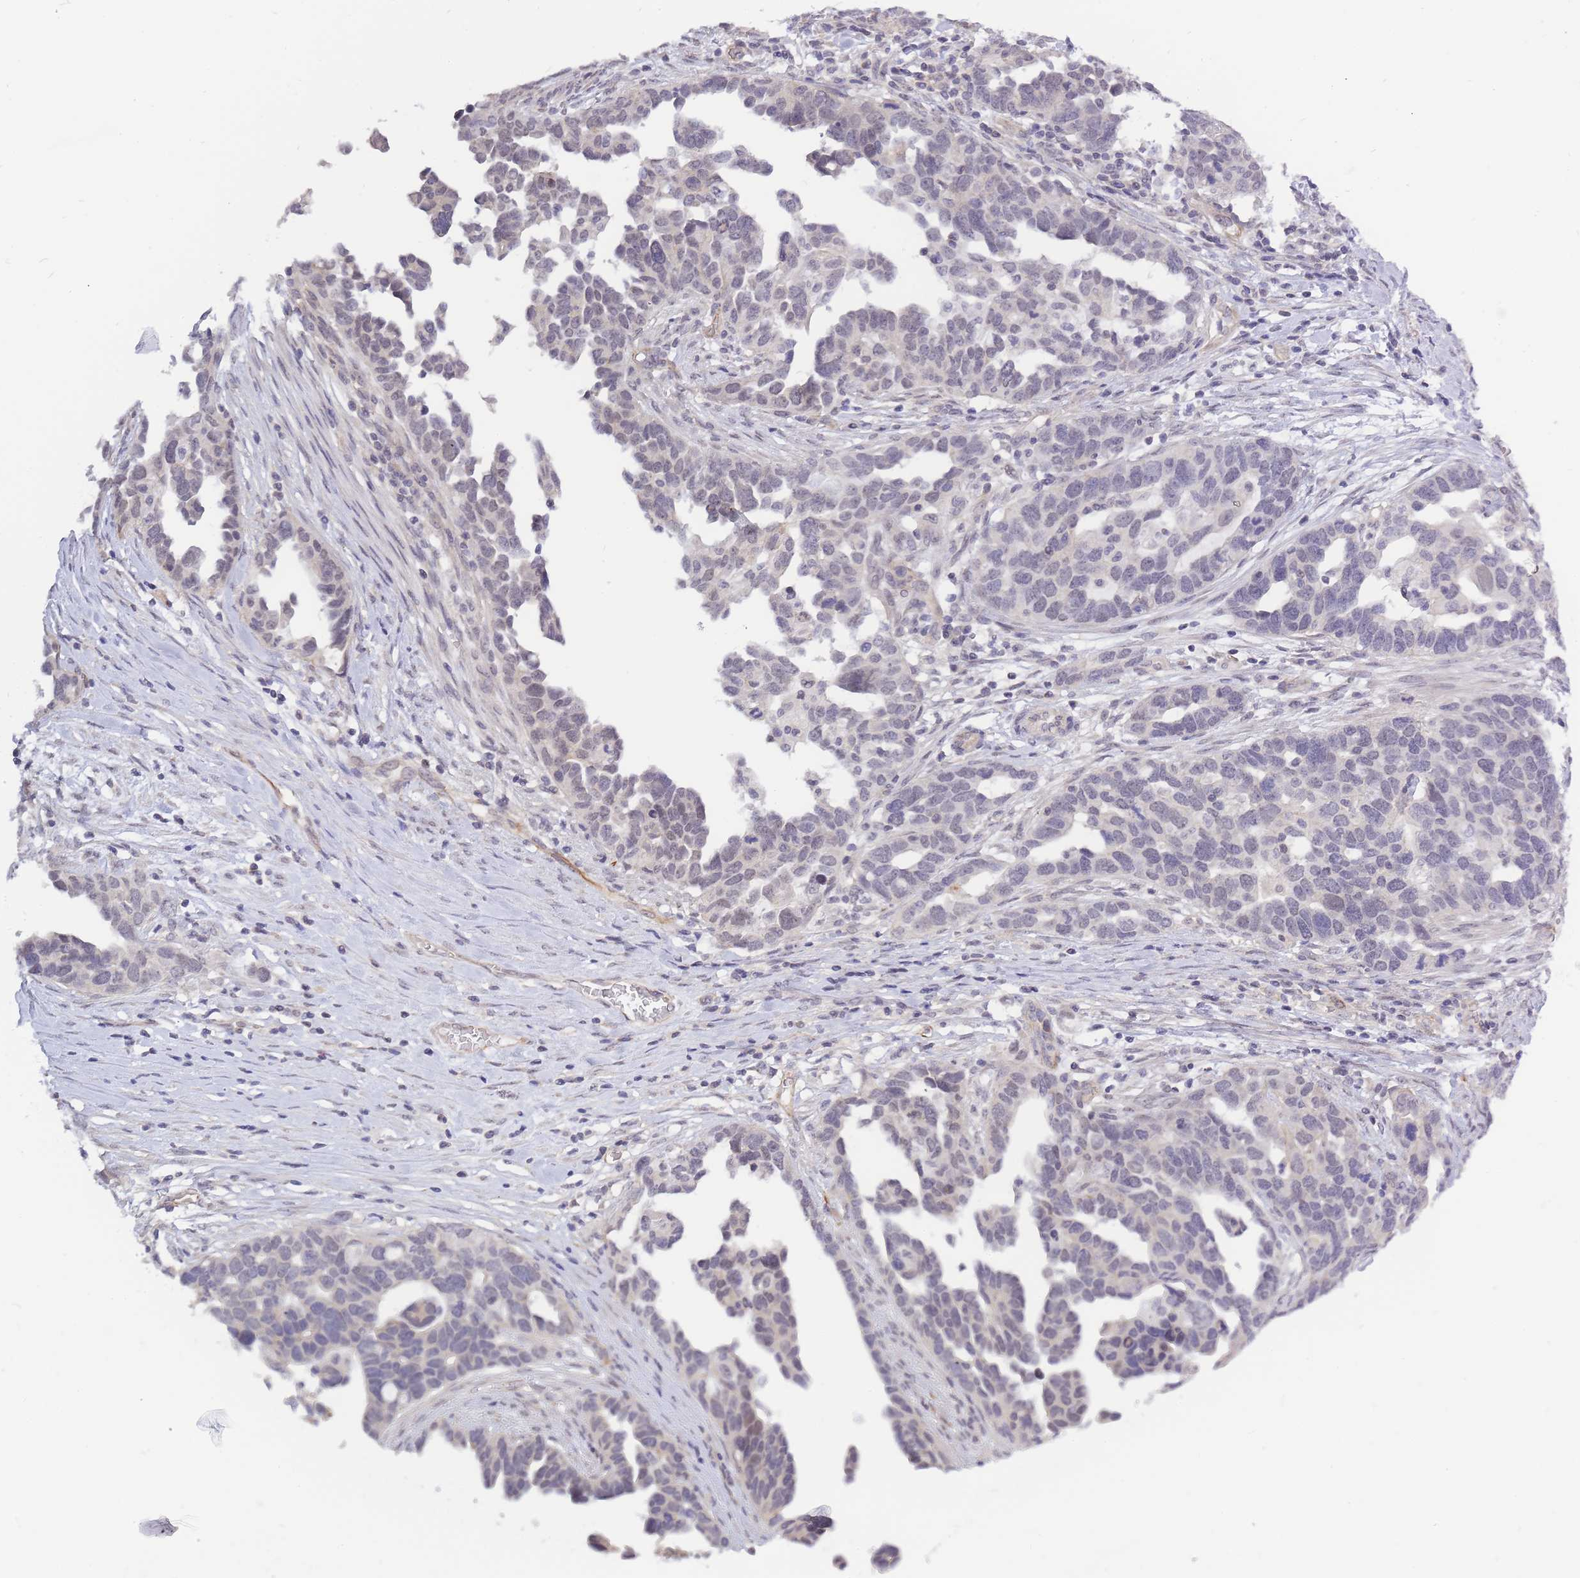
{"staining": {"intensity": "negative", "quantity": "none", "location": "none"}, "tissue": "ovarian cancer", "cell_type": "Tumor cells", "image_type": "cancer", "snomed": [{"axis": "morphology", "description": "Cystadenocarcinoma, serous, NOS"}, {"axis": "topography", "description": "Ovary"}], "caption": "Immunohistochemistry (IHC) of human ovarian cancer (serous cystadenocarcinoma) demonstrates no staining in tumor cells.", "gene": "C19orf25", "patient": {"sex": "female", "age": 54}}